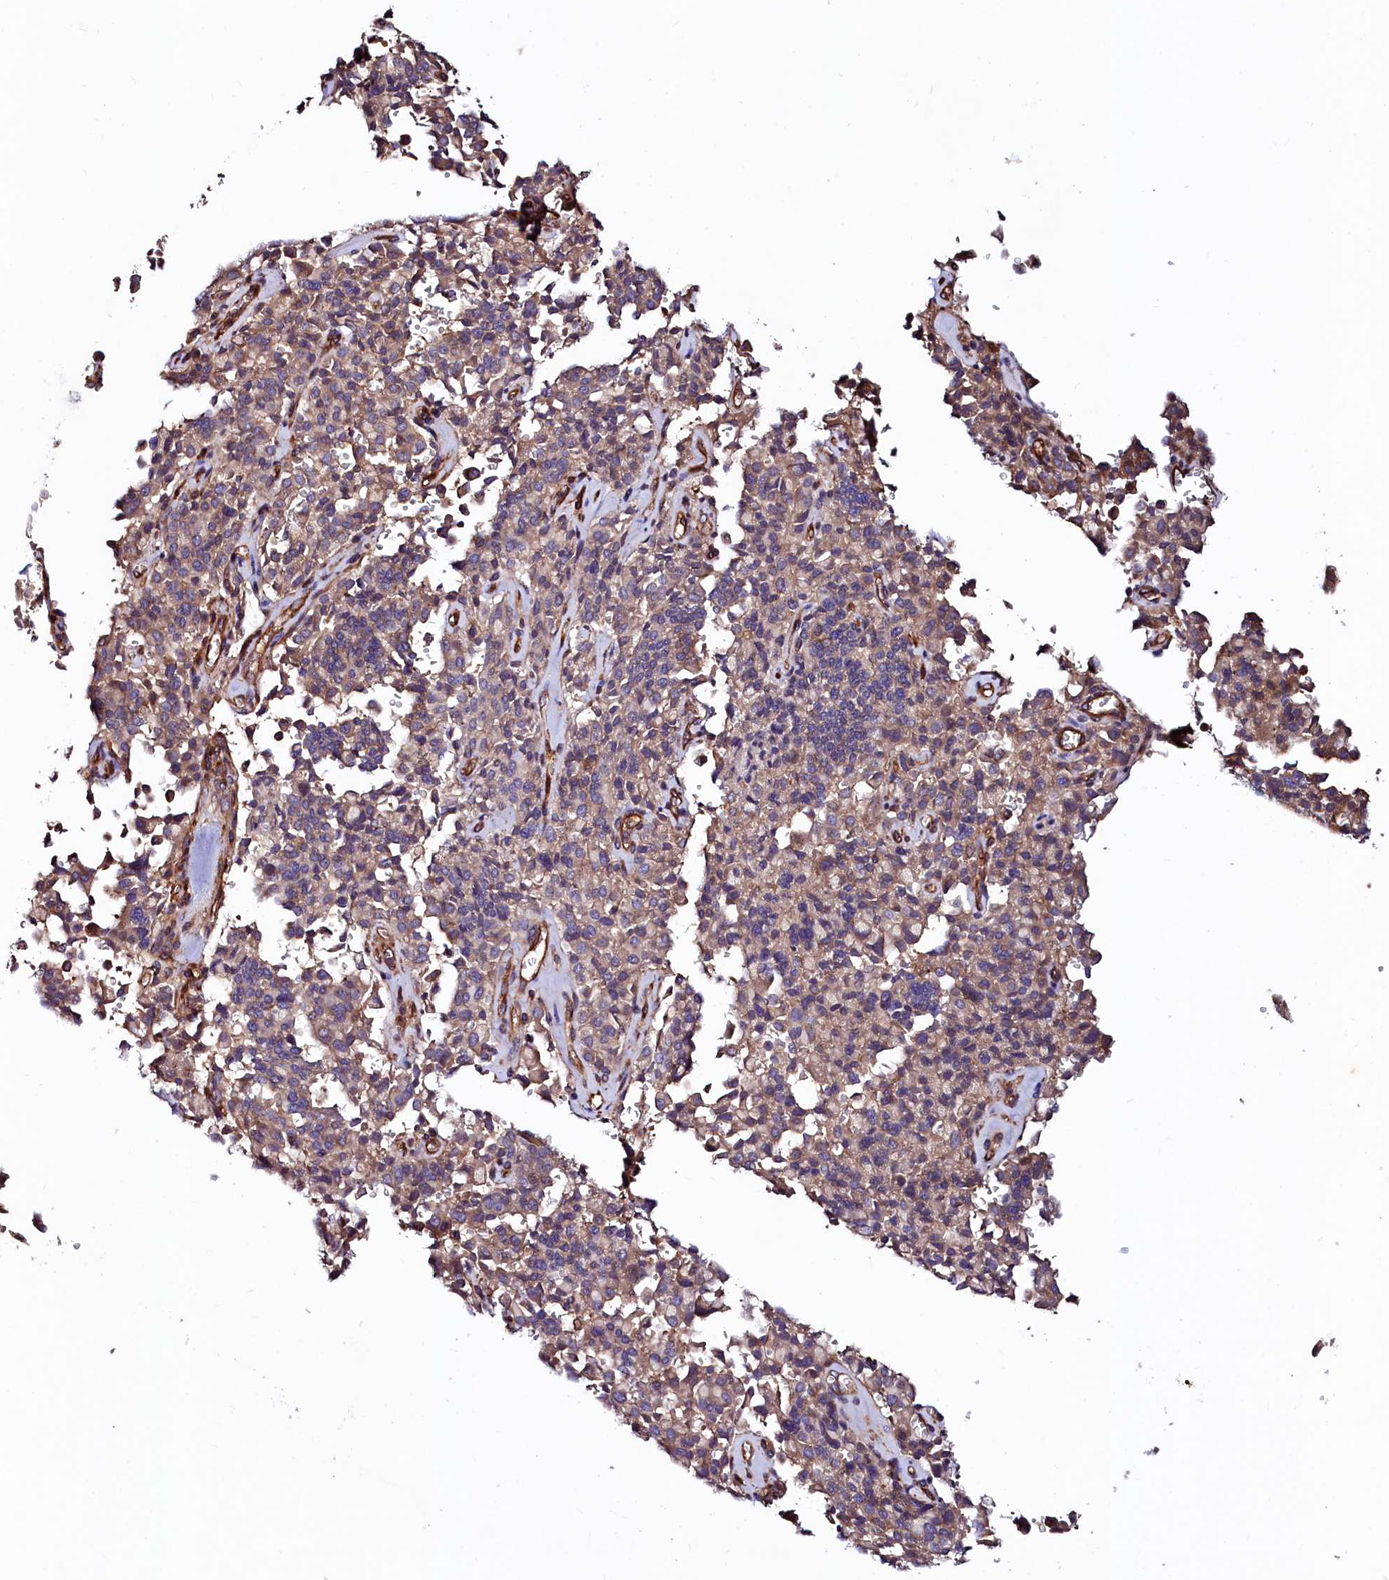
{"staining": {"intensity": "weak", "quantity": "25%-75%", "location": "cytoplasmic/membranous"}, "tissue": "pancreatic cancer", "cell_type": "Tumor cells", "image_type": "cancer", "snomed": [{"axis": "morphology", "description": "Adenocarcinoma, NOS"}, {"axis": "topography", "description": "Pancreas"}], "caption": "Protein analysis of pancreatic cancer (adenocarcinoma) tissue demonstrates weak cytoplasmic/membranous expression in about 25%-75% of tumor cells.", "gene": "KLHDC4", "patient": {"sex": "male", "age": 65}}